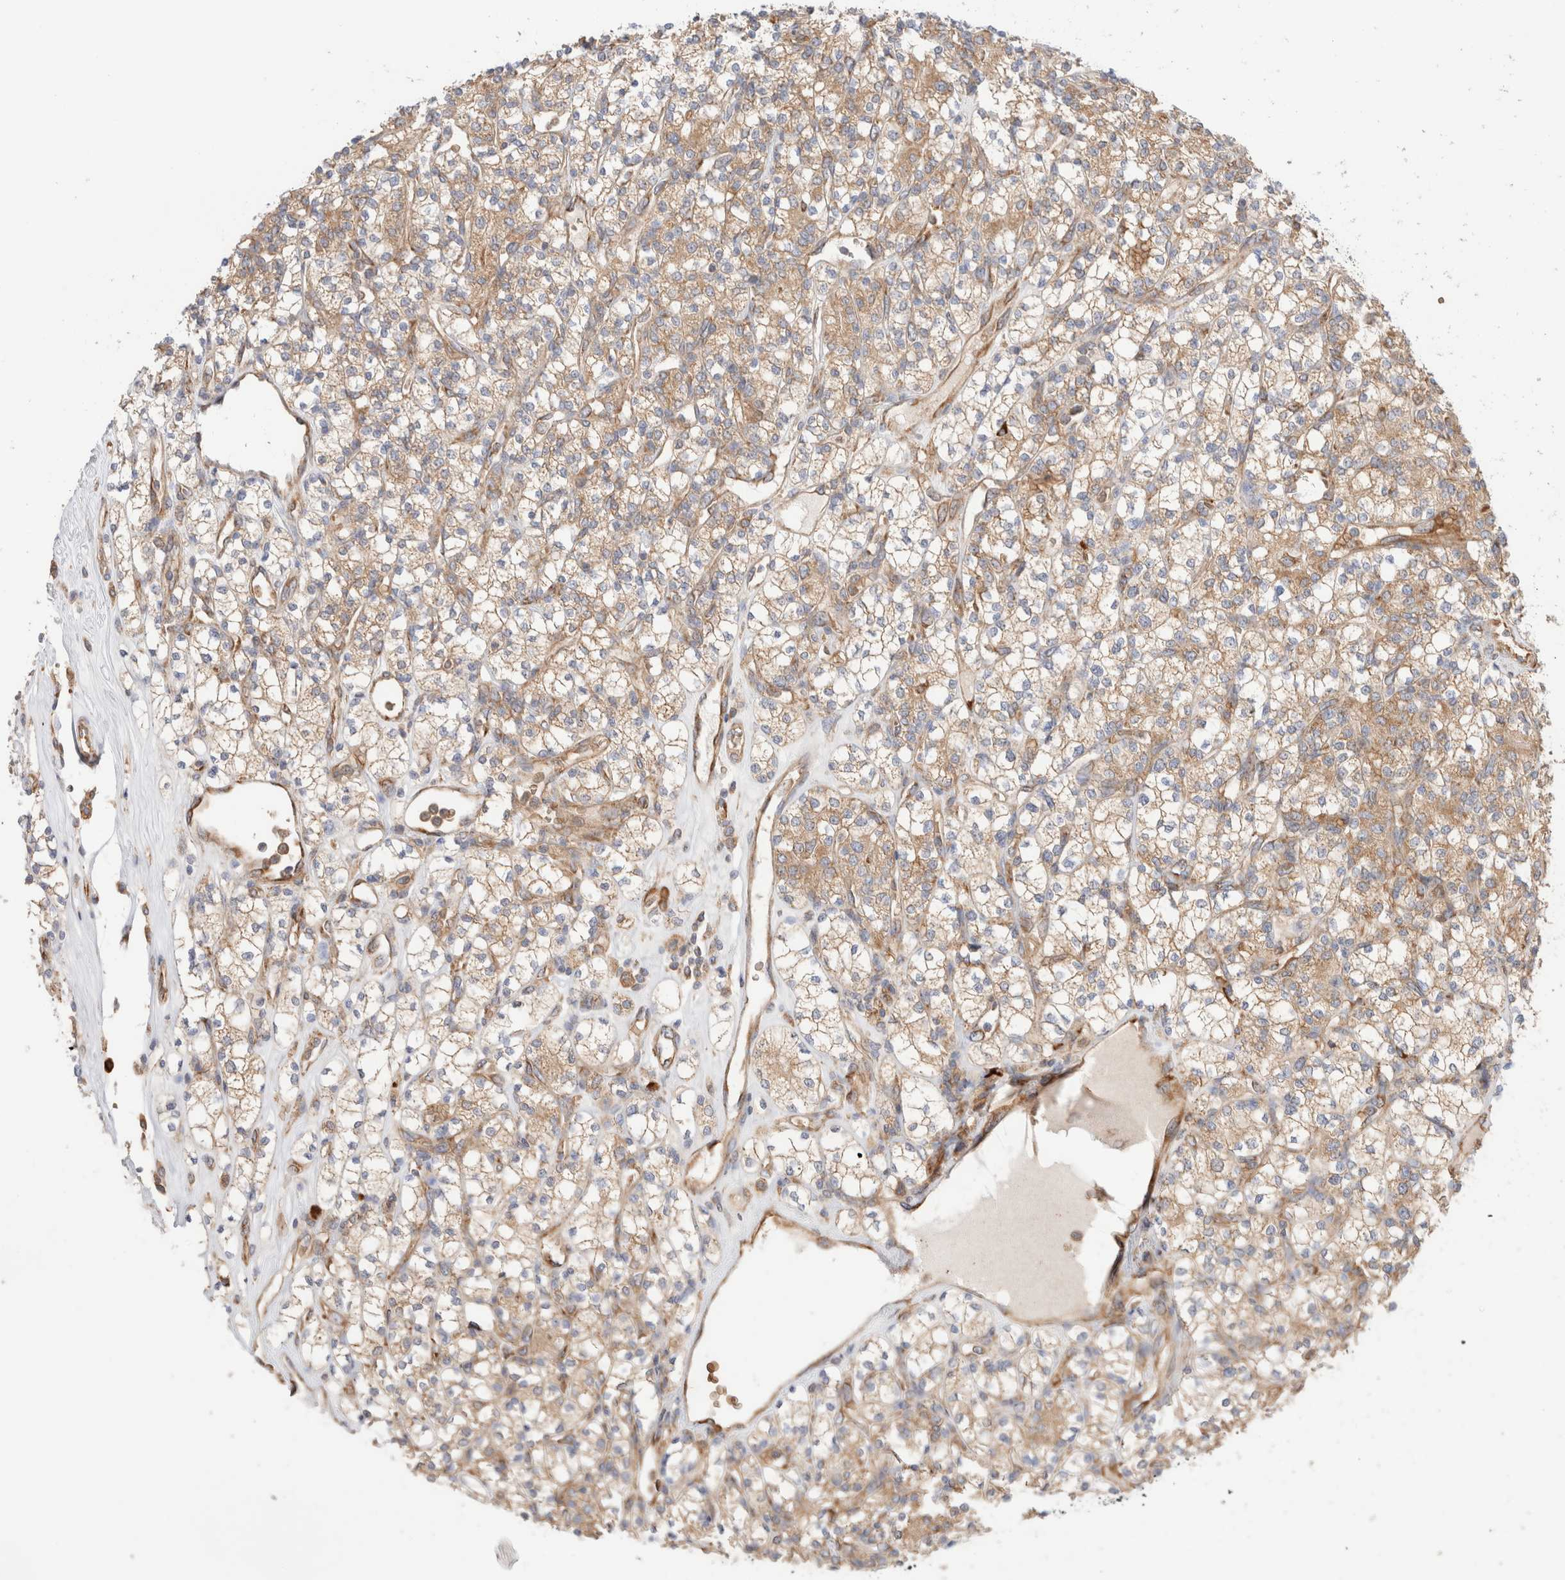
{"staining": {"intensity": "moderate", "quantity": ">75%", "location": "cytoplasmic/membranous"}, "tissue": "renal cancer", "cell_type": "Tumor cells", "image_type": "cancer", "snomed": [{"axis": "morphology", "description": "Adenocarcinoma, NOS"}, {"axis": "topography", "description": "Kidney"}], "caption": "The immunohistochemical stain shows moderate cytoplasmic/membranous positivity in tumor cells of renal cancer tissue.", "gene": "UTS2B", "patient": {"sex": "male", "age": 77}}